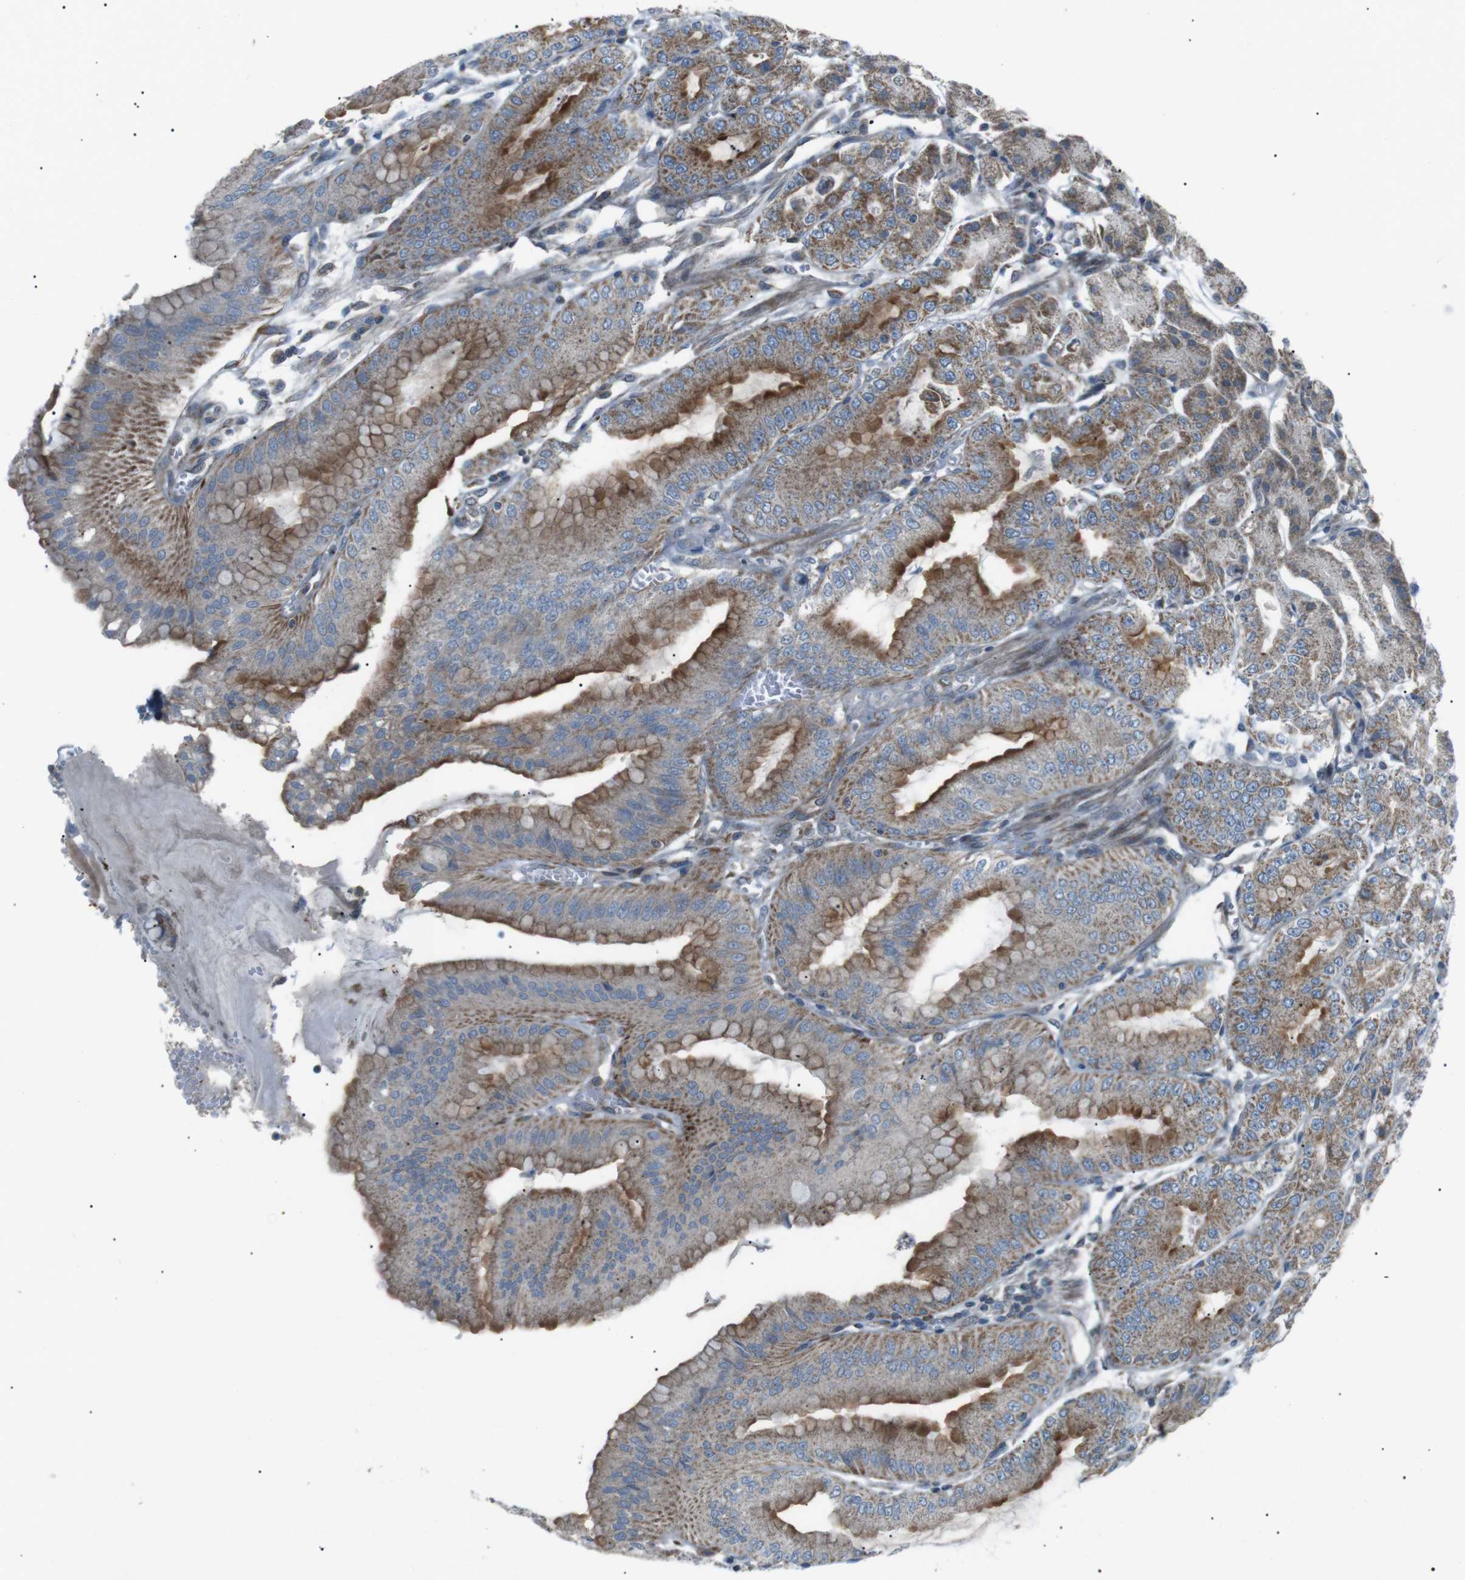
{"staining": {"intensity": "moderate", "quantity": ">75%", "location": "cytoplasmic/membranous"}, "tissue": "stomach", "cell_type": "Glandular cells", "image_type": "normal", "snomed": [{"axis": "morphology", "description": "Normal tissue, NOS"}, {"axis": "topography", "description": "Stomach, lower"}], "caption": "Protein staining of normal stomach exhibits moderate cytoplasmic/membranous expression in about >75% of glandular cells. The staining was performed using DAB, with brown indicating positive protein expression. Nuclei are stained blue with hematoxylin.", "gene": "ARID5B", "patient": {"sex": "male", "age": 71}}